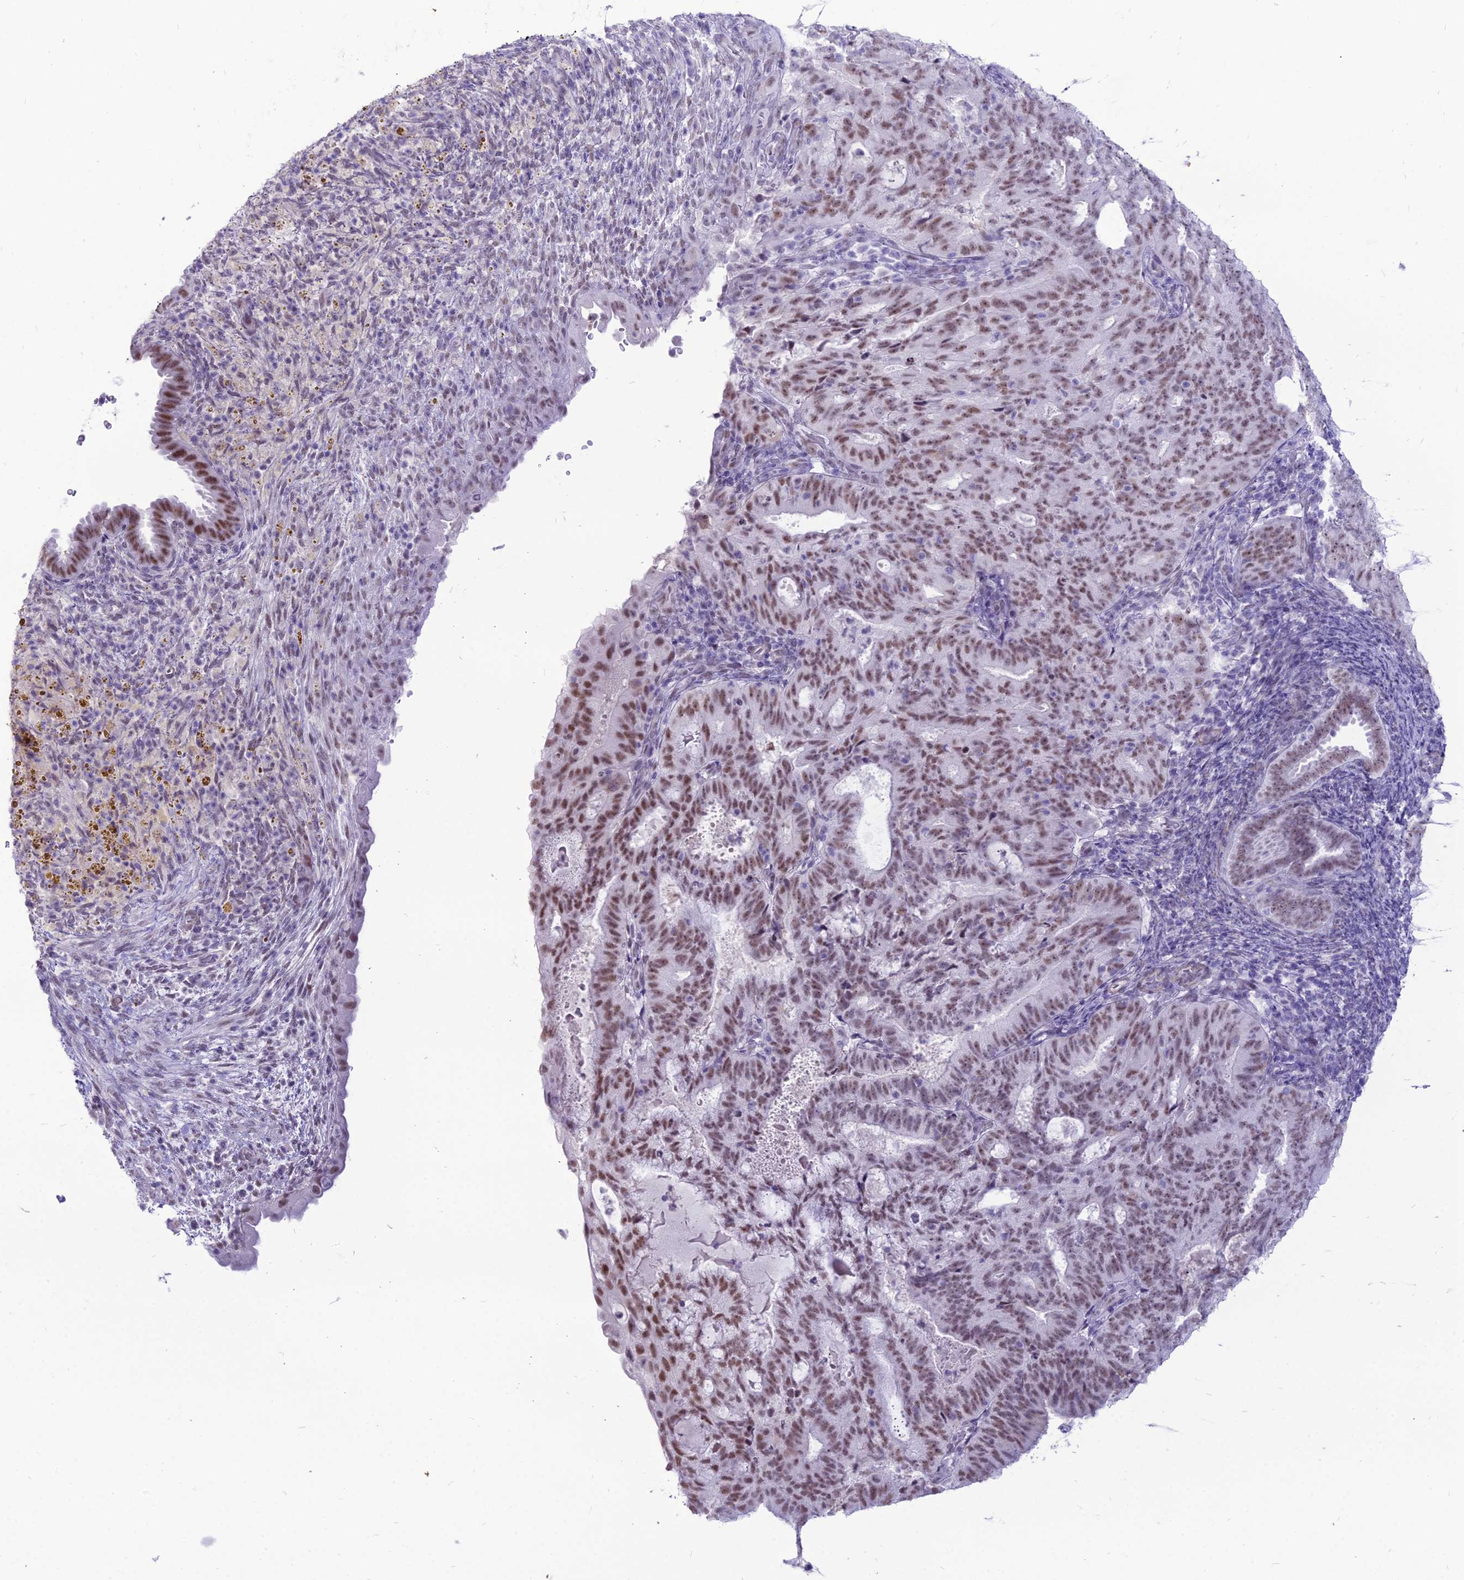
{"staining": {"intensity": "moderate", "quantity": ">75%", "location": "nuclear"}, "tissue": "endometrial cancer", "cell_type": "Tumor cells", "image_type": "cancer", "snomed": [{"axis": "morphology", "description": "Adenocarcinoma, NOS"}, {"axis": "topography", "description": "Endometrium"}], "caption": "Tumor cells reveal medium levels of moderate nuclear staining in about >75% of cells in human endometrial cancer (adenocarcinoma). Immunohistochemistry stains the protein in brown and the nuclei are stained blue.", "gene": "DHX40", "patient": {"sex": "female", "age": 70}}